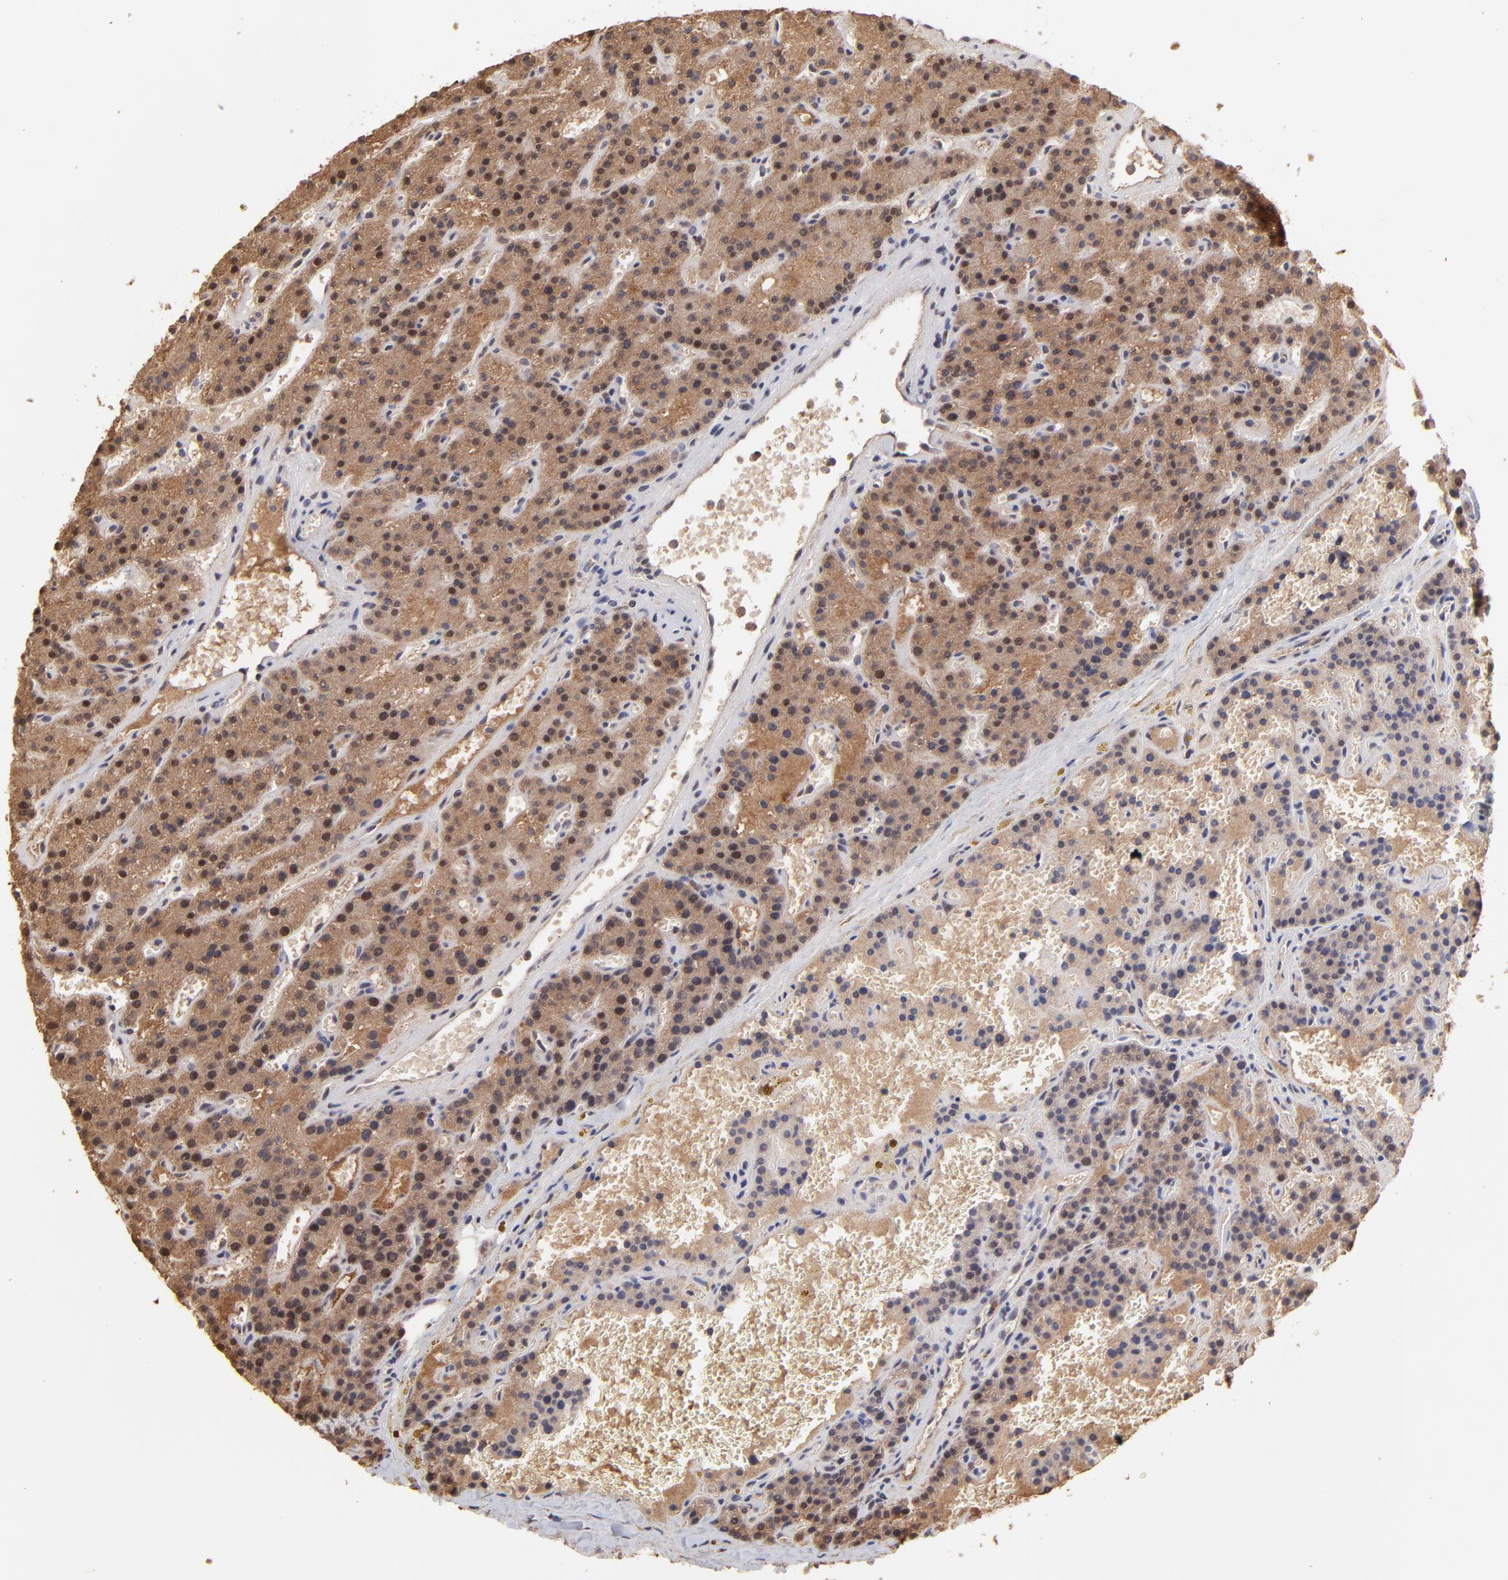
{"staining": {"intensity": "strong", "quantity": ">75%", "location": "cytoplasmic/membranous,nuclear"}, "tissue": "parathyroid gland", "cell_type": "Glandular cells", "image_type": "normal", "snomed": [{"axis": "morphology", "description": "Normal tissue, NOS"}, {"axis": "topography", "description": "Parathyroid gland"}], "caption": "Parathyroid gland stained with a brown dye exhibits strong cytoplasmic/membranous,nuclear positive staining in about >75% of glandular cells.", "gene": "PSMD14", "patient": {"sex": "male", "age": 25}}